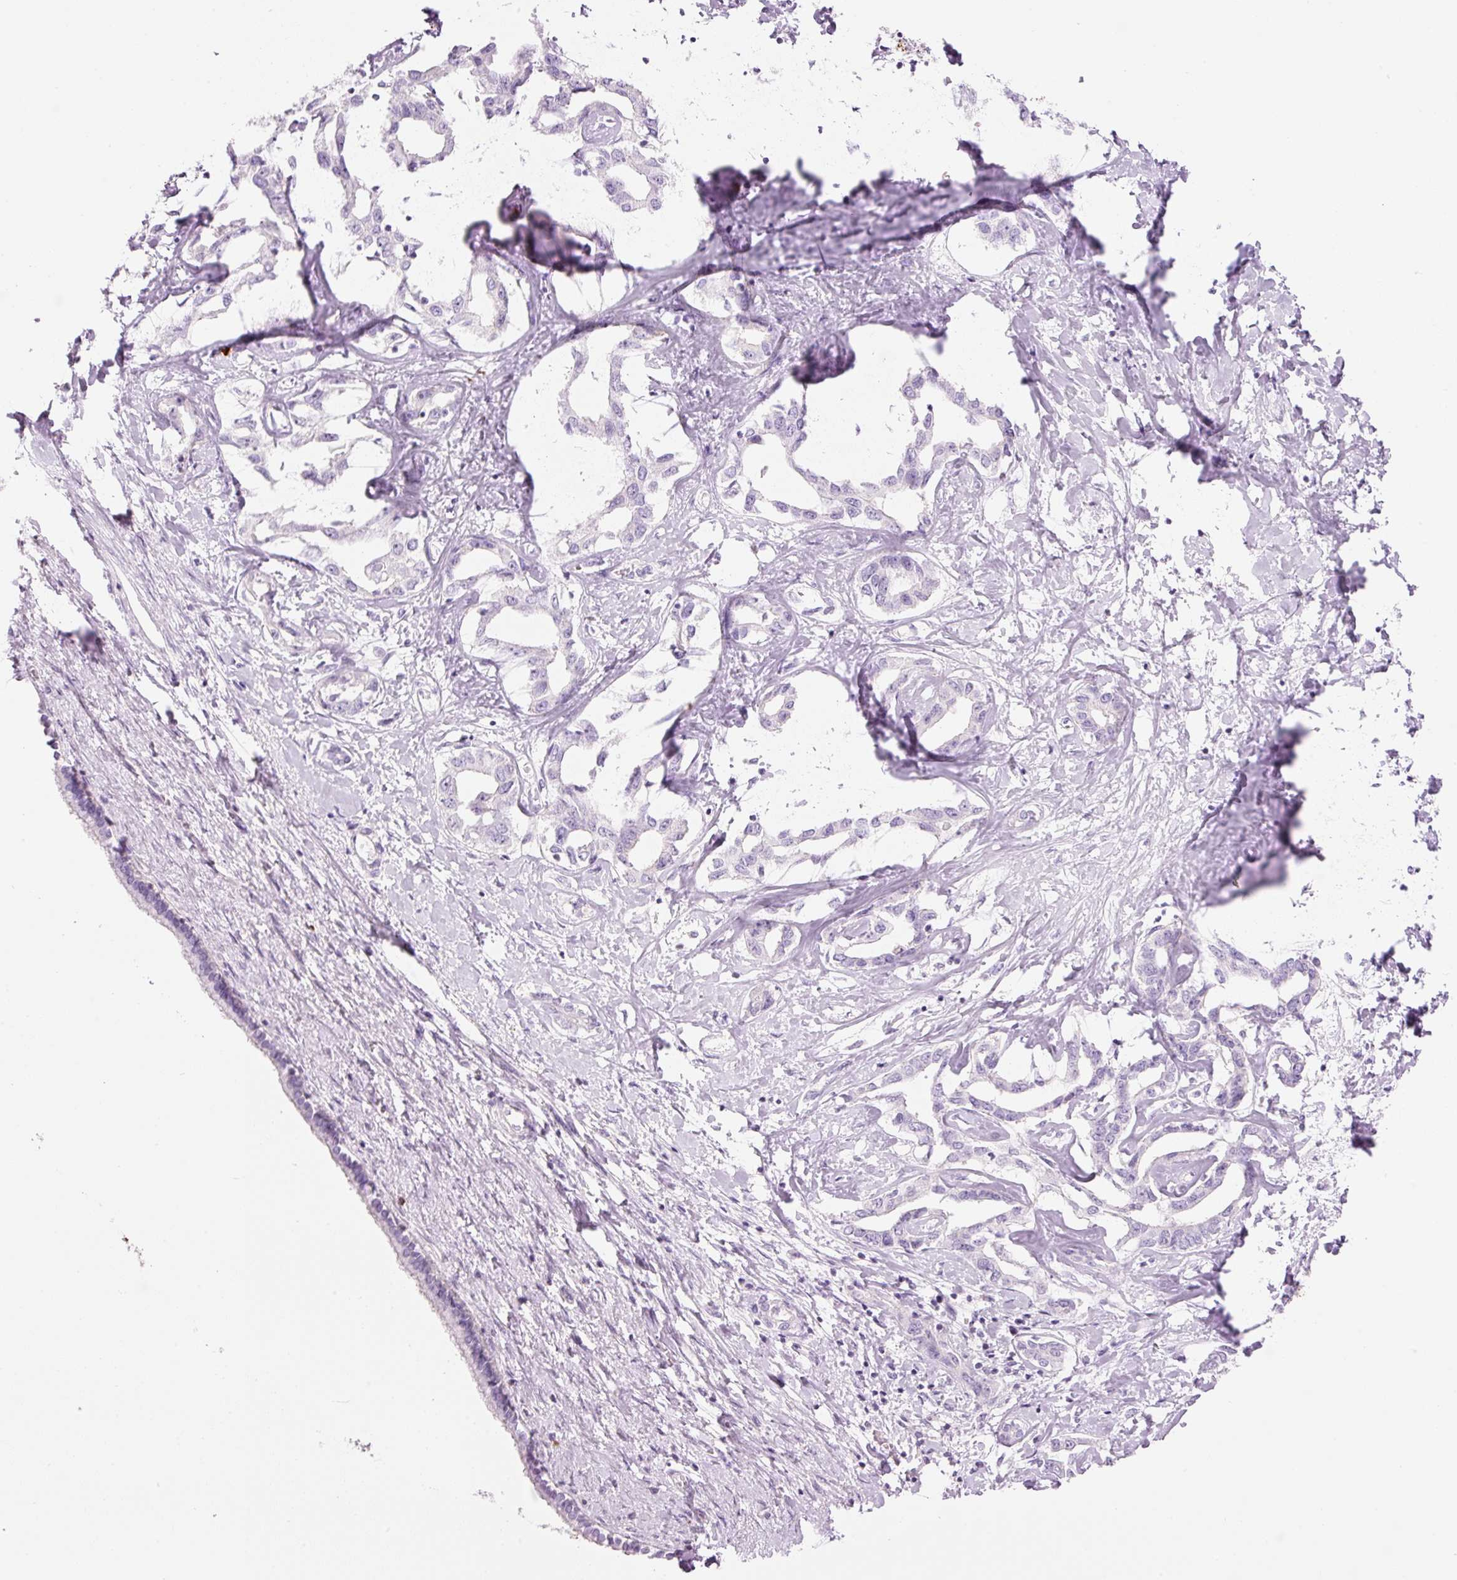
{"staining": {"intensity": "negative", "quantity": "none", "location": "none"}, "tissue": "liver cancer", "cell_type": "Tumor cells", "image_type": "cancer", "snomed": [{"axis": "morphology", "description": "Cholangiocarcinoma"}, {"axis": "topography", "description": "Liver"}], "caption": "High power microscopy histopathology image of an immunohistochemistry (IHC) micrograph of liver cancer (cholangiocarcinoma), revealing no significant expression in tumor cells. The staining was performed using DAB (3,3'-diaminobenzidine) to visualize the protein expression in brown, while the nuclei were stained in blue with hematoxylin (Magnification: 20x).", "gene": "CMA1", "patient": {"sex": "male", "age": 59}}